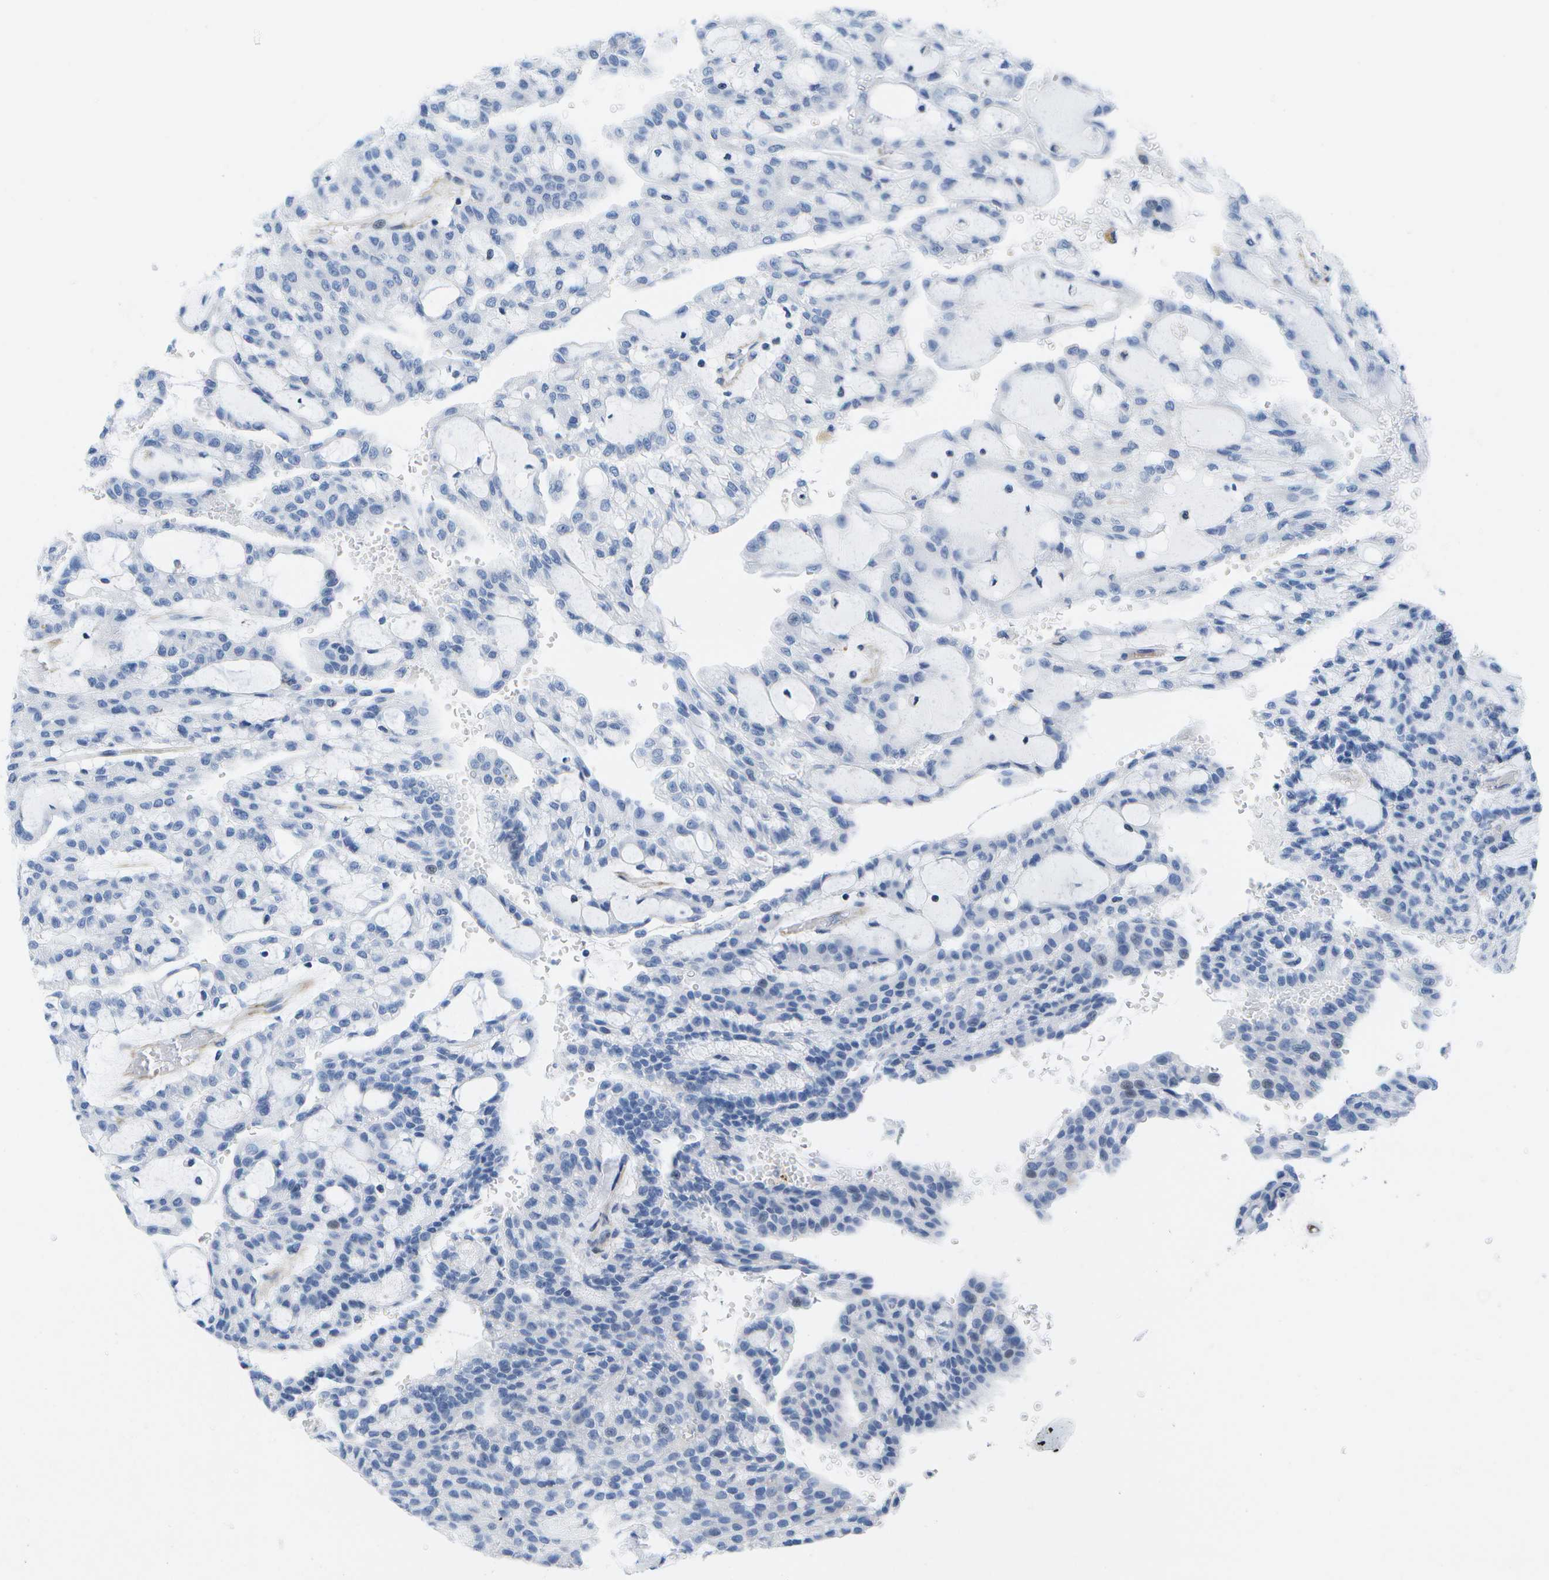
{"staining": {"intensity": "negative", "quantity": "none", "location": "none"}, "tissue": "renal cancer", "cell_type": "Tumor cells", "image_type": "cancer", "snomed": [{"axis": "morphology", "description": "Adenocarcinoma, NOS"}, {"axis": "topography", "description": "Kidney"}], "caption": "This is an immunohistochemistry (IHC) photomicrograph of human renal cancer. There is no expression in tumor cells.", "gene": "ADGRG6", "patient": {"sex": "male", "age": 63}}